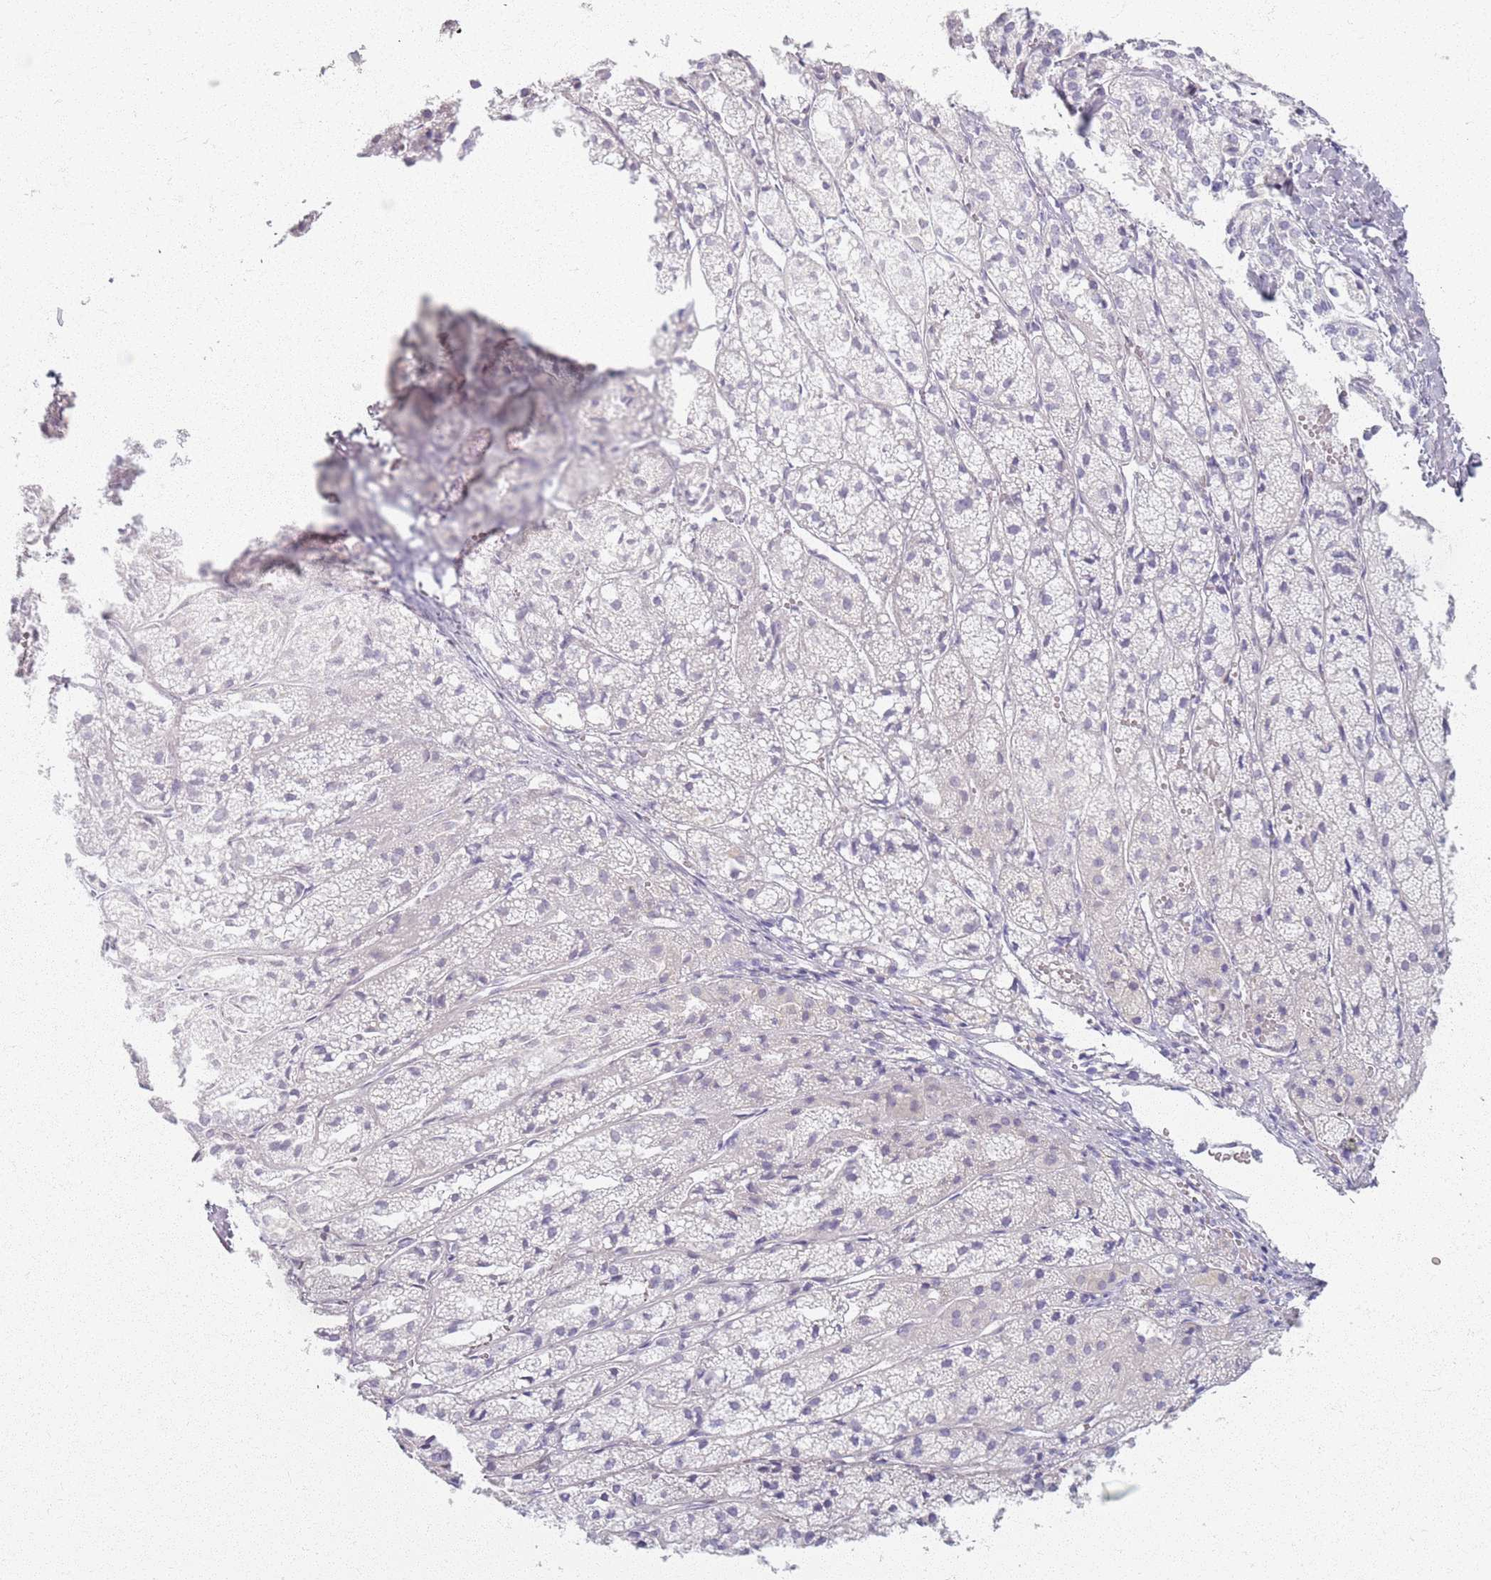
{"staining": {"intensity": "negative", "quantity": "none", "location": "none"}, "tissue": "adrenal gland", "cell_type": "Glandular cells", "image_type": "normal", "snomed": [{"axis": "morphology", "description": "Normal tissue, NOS"}, {"axis": "topography", "description": "Adrenal gland"}], "caption": "Micrograph shows no protein expression in glandular cells of benign adrenal gland. (DAB (3,3'-diaminobenzidine) IHC visualized using brightfield microscopy, high magnification).", "gene": "CRIPT", "patient": {"sex": "female", "age": 44}}